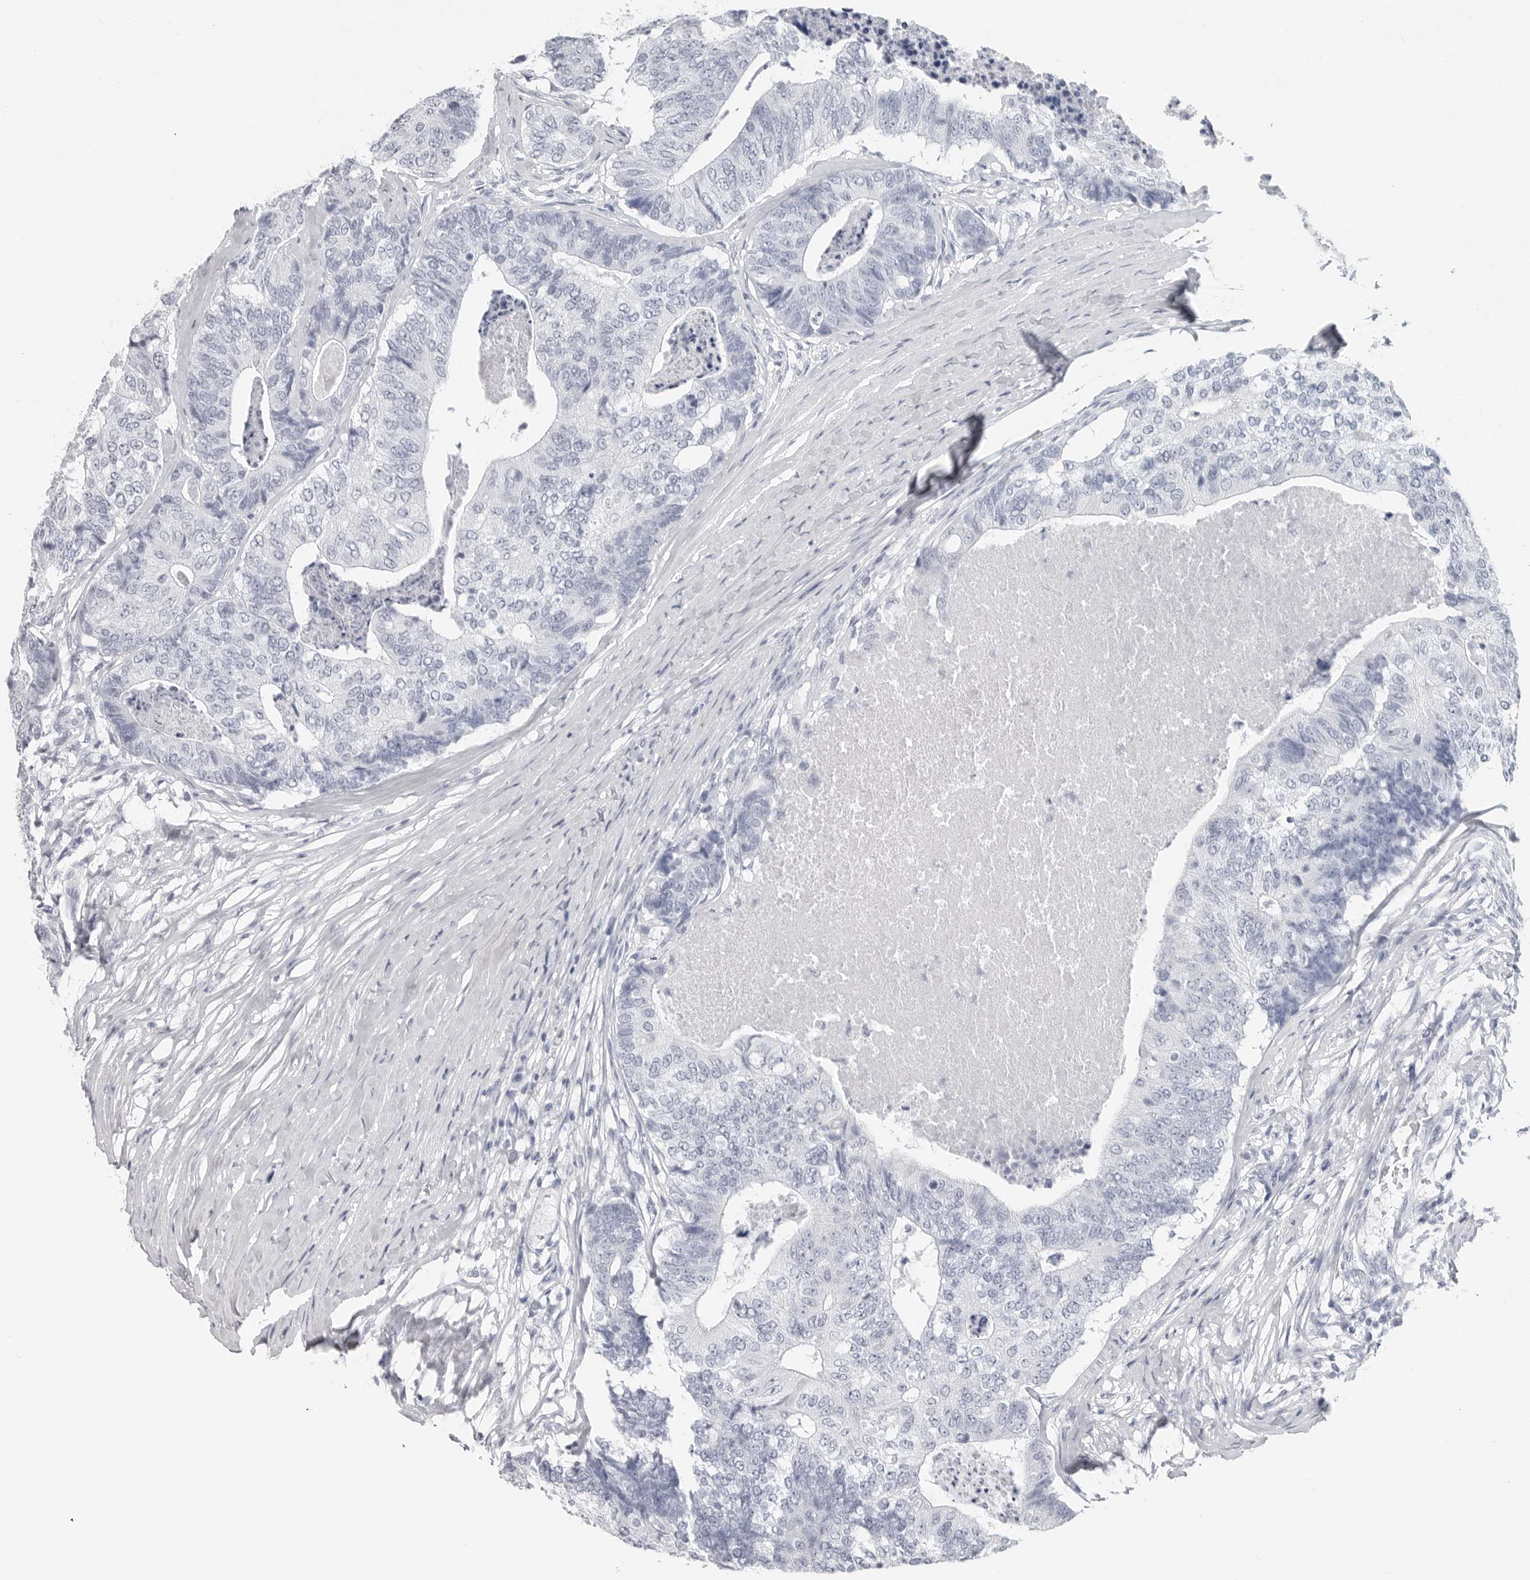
{"staining": {"intensity": "negative", "quantity": "none", "location": "none"}, "tissue": "colorectal cancer", "cell_type": "Tumor cells", "image_type": "cancer", "snomed": [{"axis": "morphology", "description": "Adenocarcinoma, NOS"}, {"axis": "topography", "description": "Colon"}], "caption": "DAB immunohistochemical staining of human colorectal cancer reveals no significant expression in tumor cells.", "gene": "CSH1", "patient": {"sex": "female", "age": 67}}